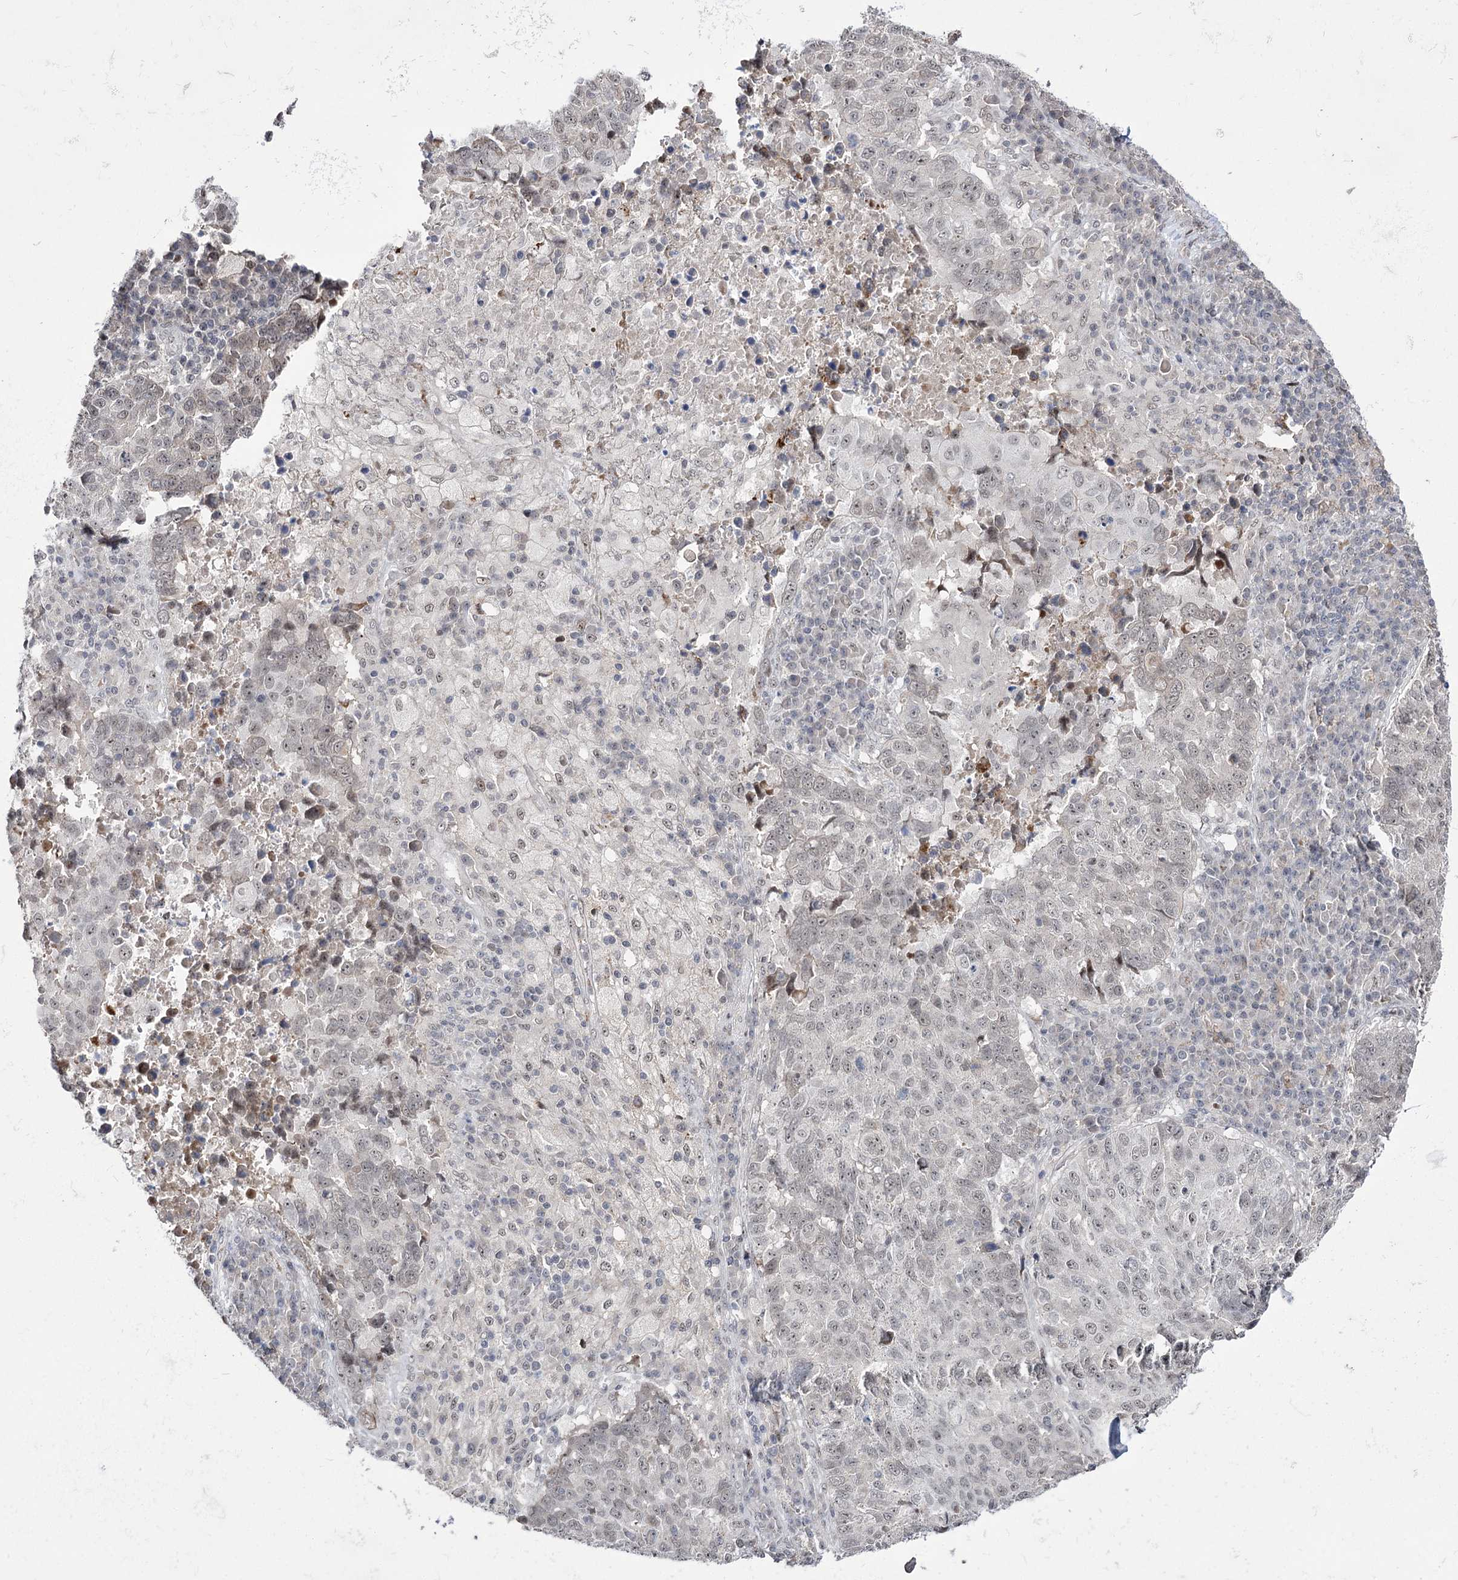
{"staining": {"intensity": "weak", "quantity": ">75%", "location": "nuclear"}, "tissue": "lung cancer", "cell_type": "Tumor cells", "image_type": "cancer", "snomed": [{"axis": "morphology", "description": "Squamous cell carcinoma, NOS"}, {"axis": "topography", "description": "Lung"}], "caption": "Human lung cancer stained for a protein (brown) shows weak nuclear positive positivity in about >75% of tumor cells.", "gene": "STOX1", "patient": {"sex": "male", "age": 73}}